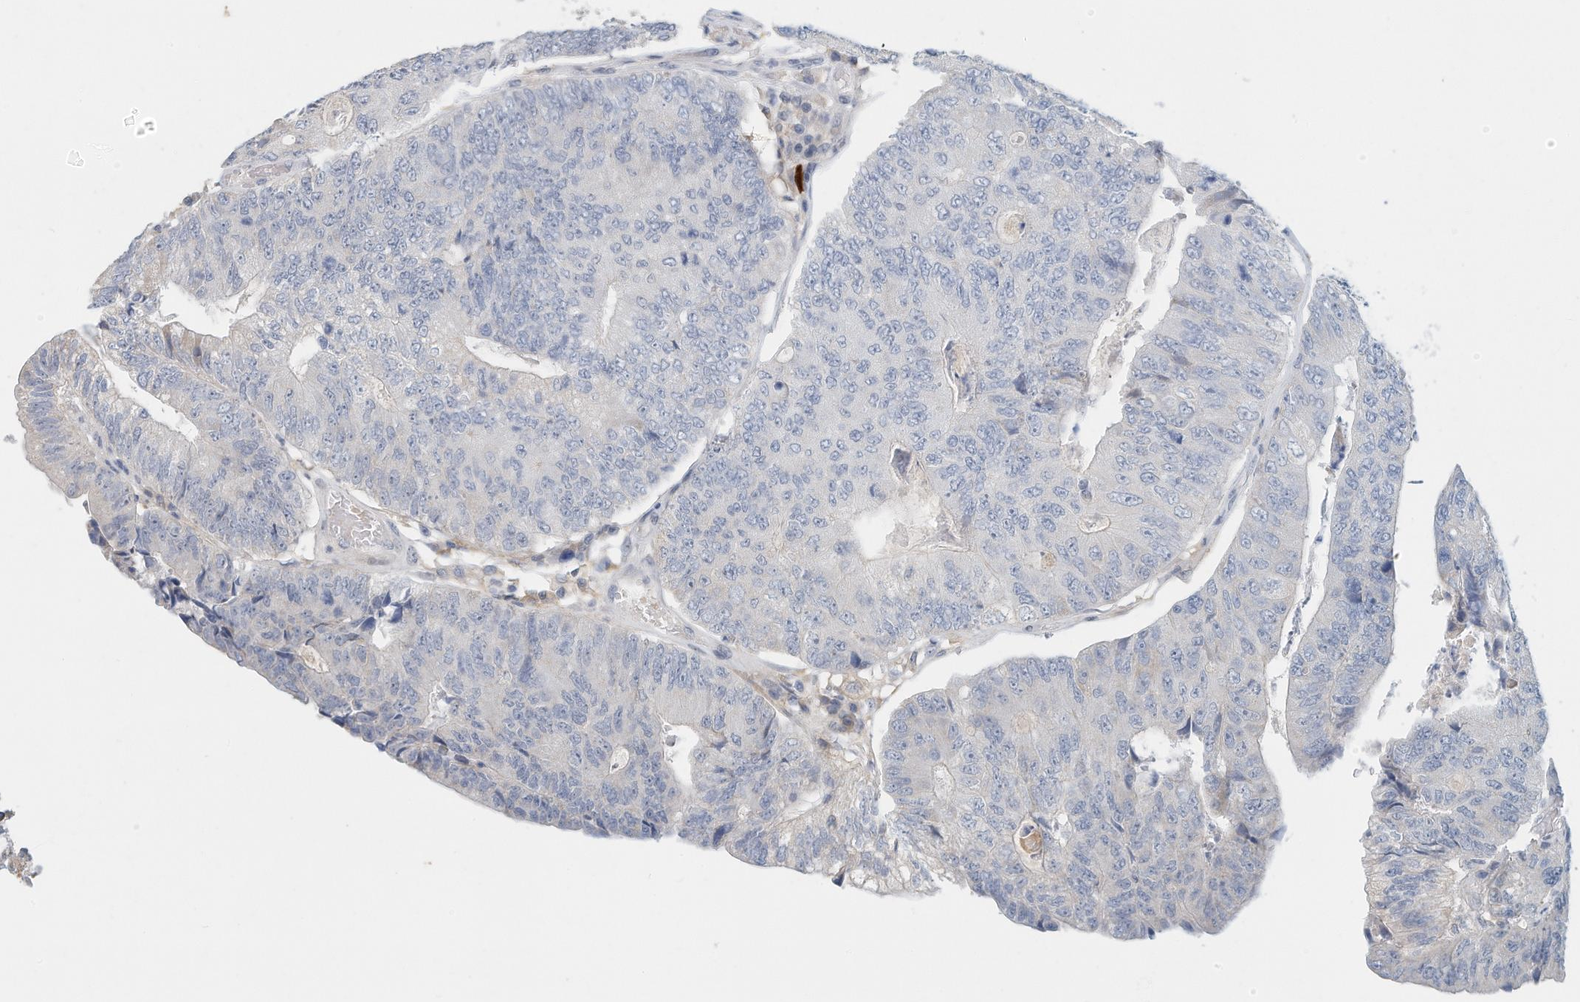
{"staining": {"intensity": "negative", "quantity": "none", "location": "none"}, "tissue": "colorectal cancer", "cell_type": "Tumor cells", "image_type": "cancer", "snomed": [{"axis": "morphology", "description": "Adenocarcinoma, NOS"}, {"axis": "topography", "description": "Colon"}], "caption": "This image is of adenocarcinoma (colorectal) stained with immunohistochemistry (IHC) to label a protein in brown with the nuclei are counter-stained blue. There is no expression in tumor cells.", "gene": "MICAL1", "patient": {"sex": "female", "age": 67}}